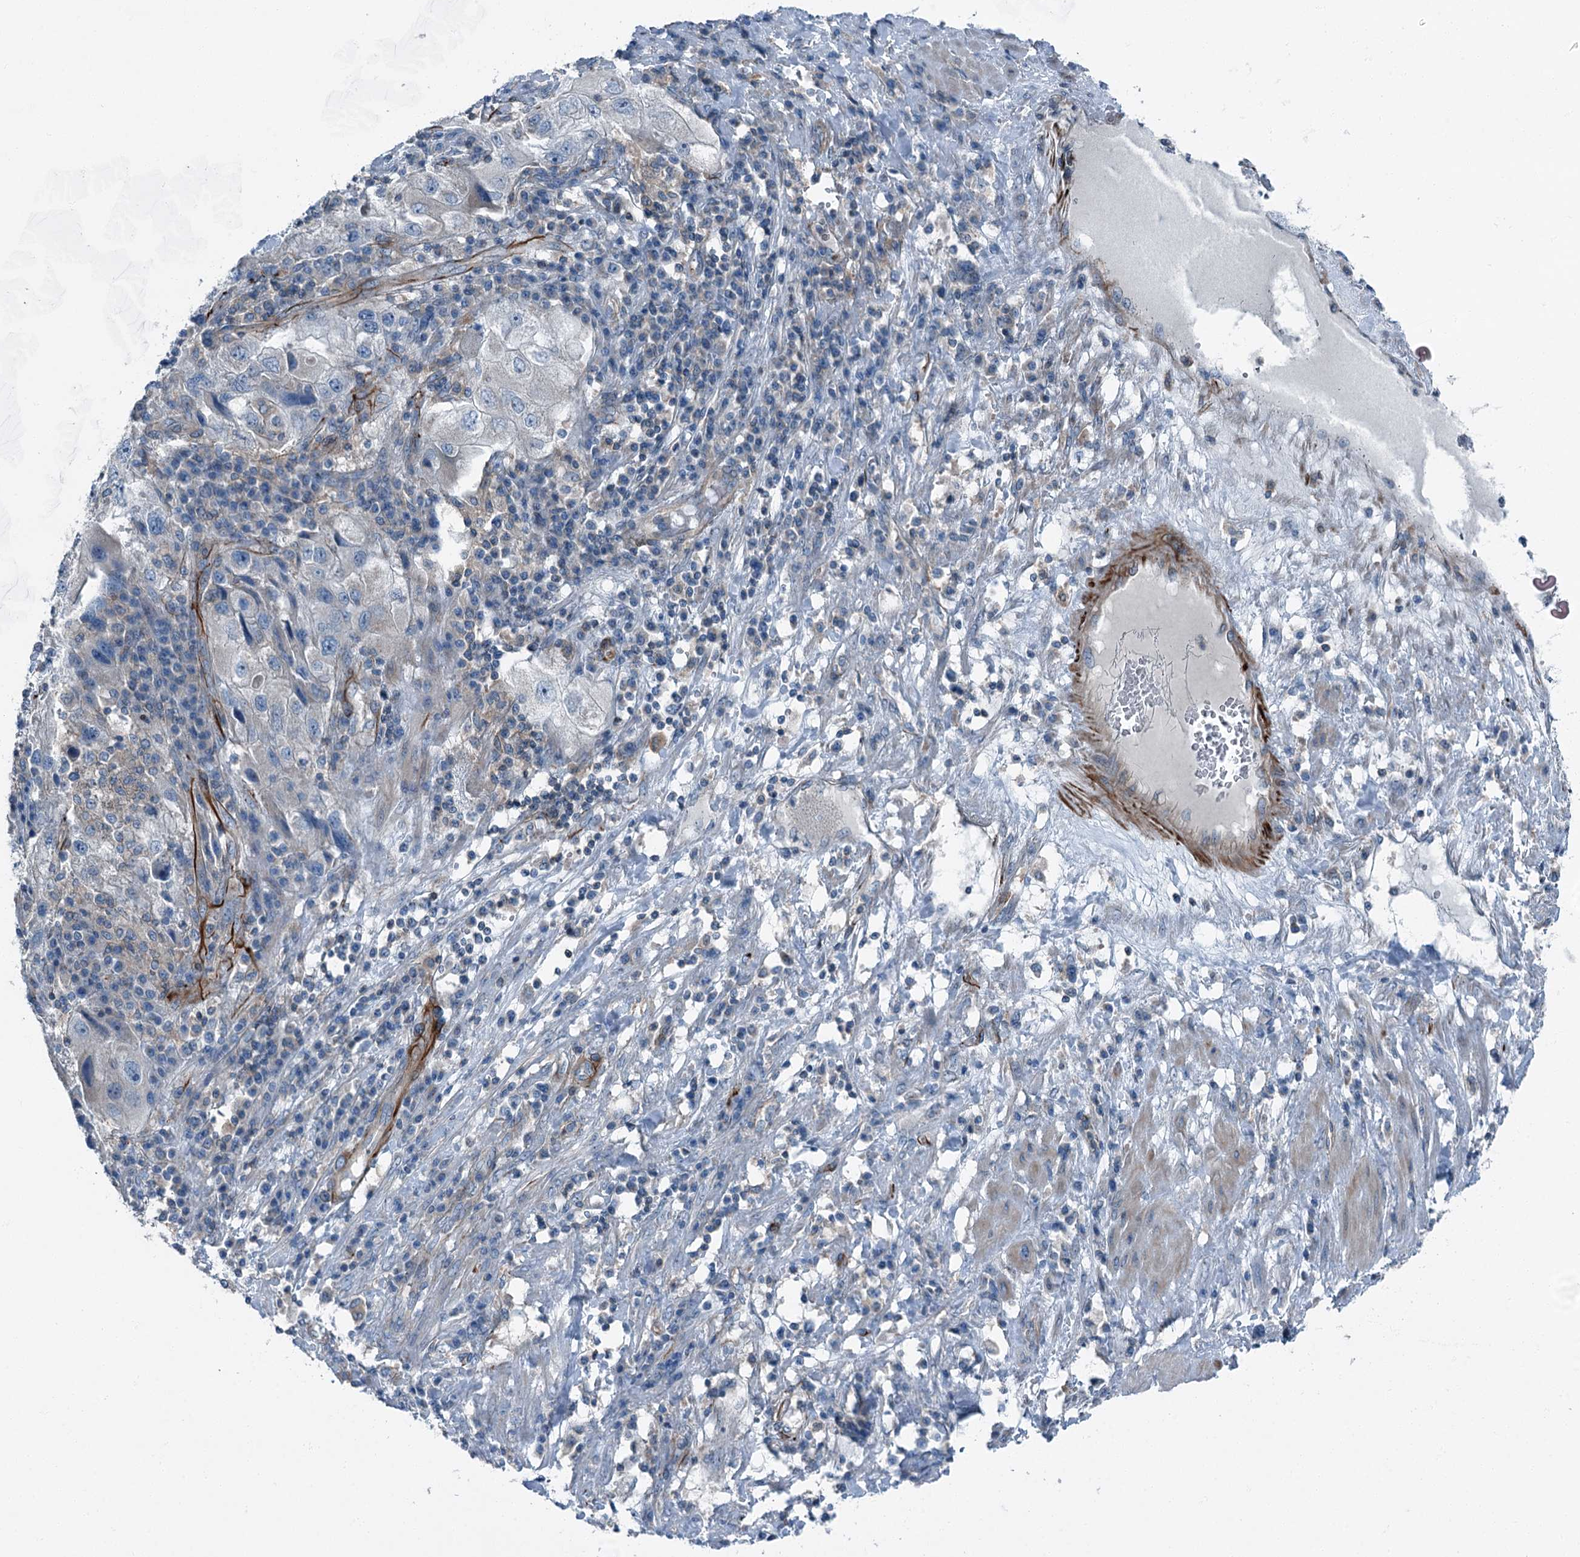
{"staining": {"intensity": "negative", "quantity": "none", "location": "none"}, "tissue": "endometrial cancer", "cell_type": "Tumor cells", "image_type": "cancer", "snomed": [{"axis": "morphology", "description": "Adenocarcinoma, NOS"}, {"axis": "topography", "description": "Endometrium"}], "caption": "Tumor cells show no significant protein expression in endometrial adenocarcinoma.", "gene": "AXL", "patient": {"sex": "female", "age": 49}}